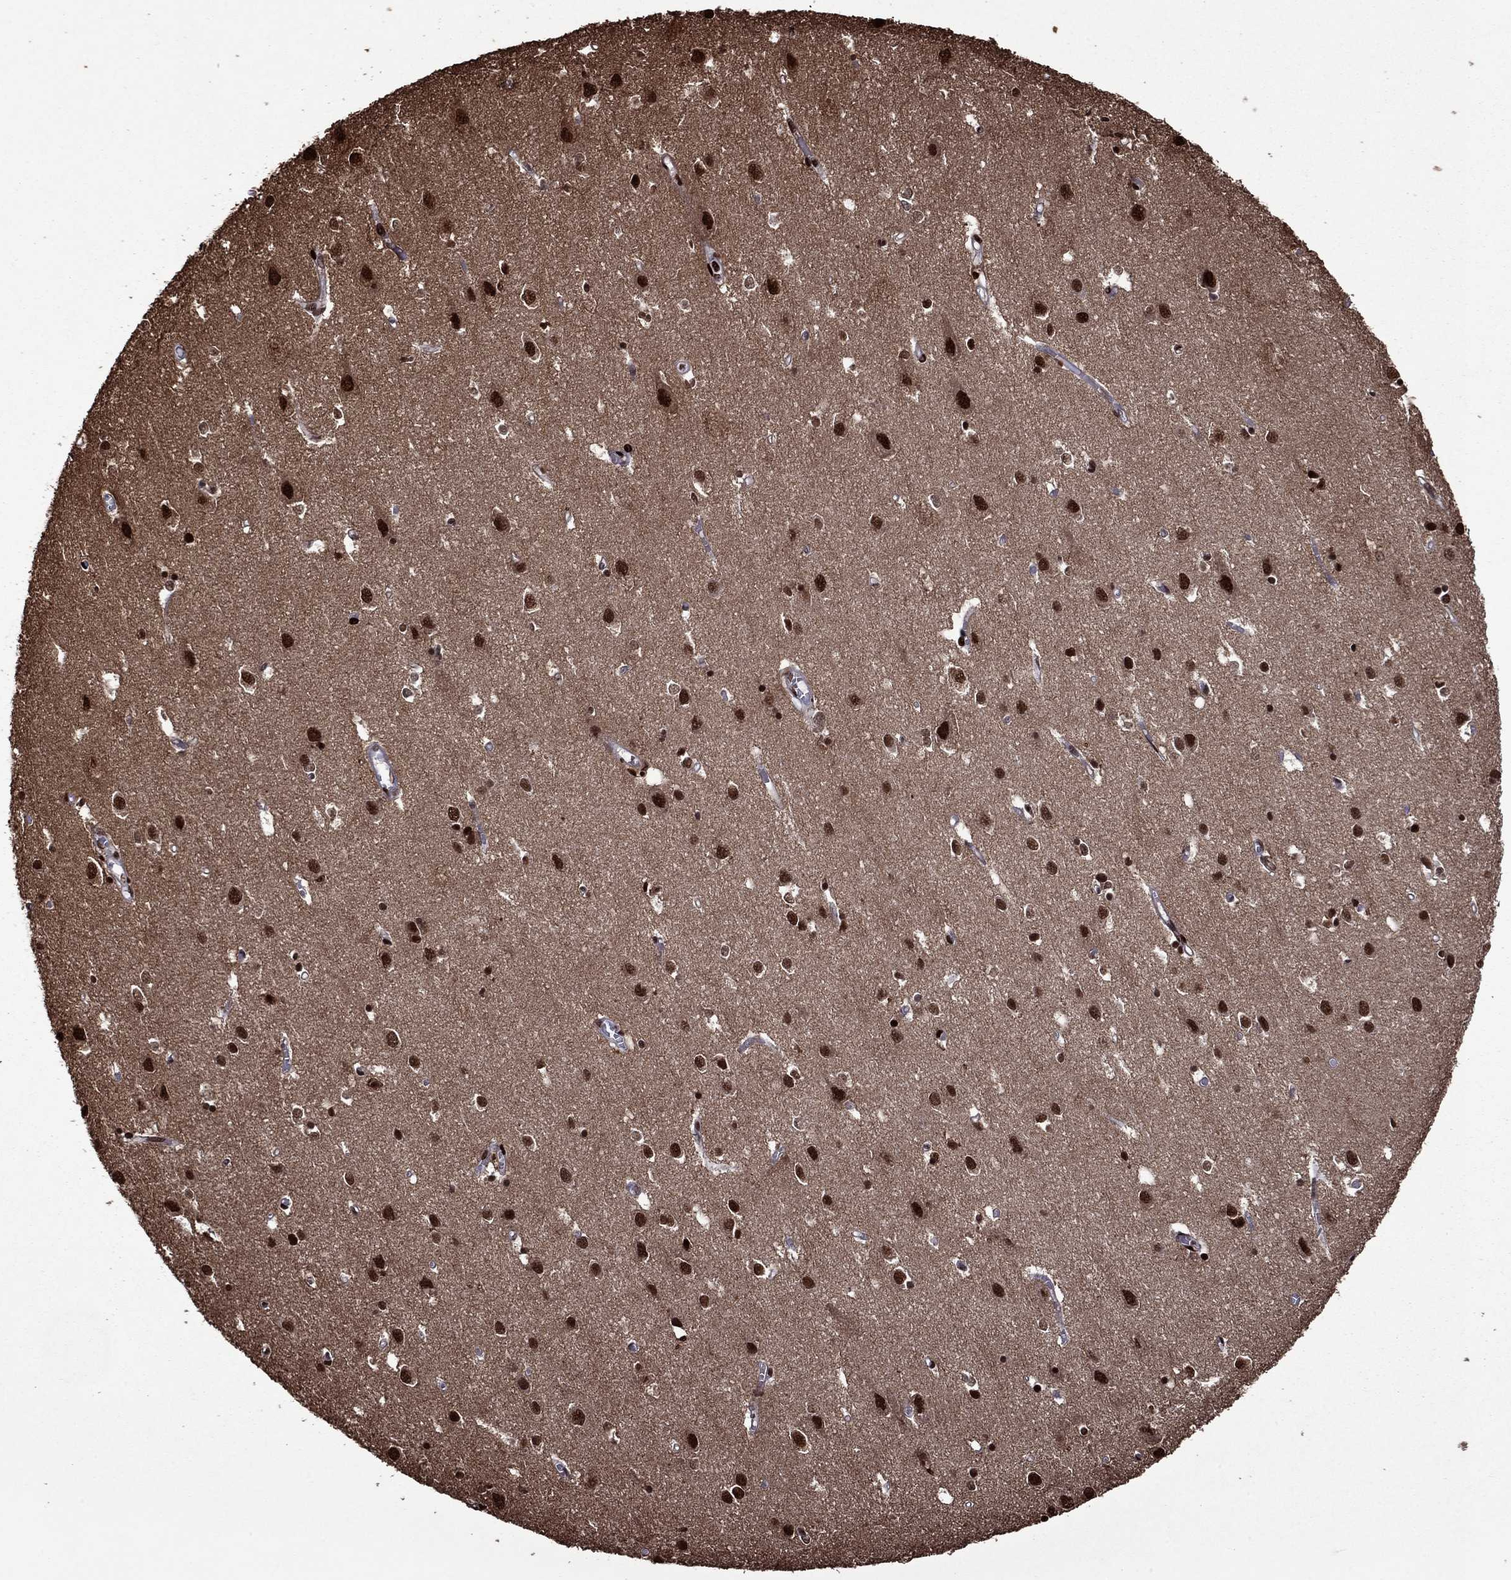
{"staining": {"intensity": "strong", "quantity": "25%-75%", "location": "nuclear"}, "tissue": "cerebral cortex", "cell_type": "Endothelial cells", "image_type": "normal", "snomed": [{"axis": "morphology", "description": "Normal tissue, NOS"}, {"axis": "topography", "description": "Cerebral cortex"}], "caption": "This photomicrograph shows unremarkable cerebral cortex stained with IHC to label a protein in brown. The nuclear of endothelial cells show strong positivity for the protein. Nuclei are counter-stained blue.", "gene": "LIMK1", "patient": {"sex": "male", "age": 70}}